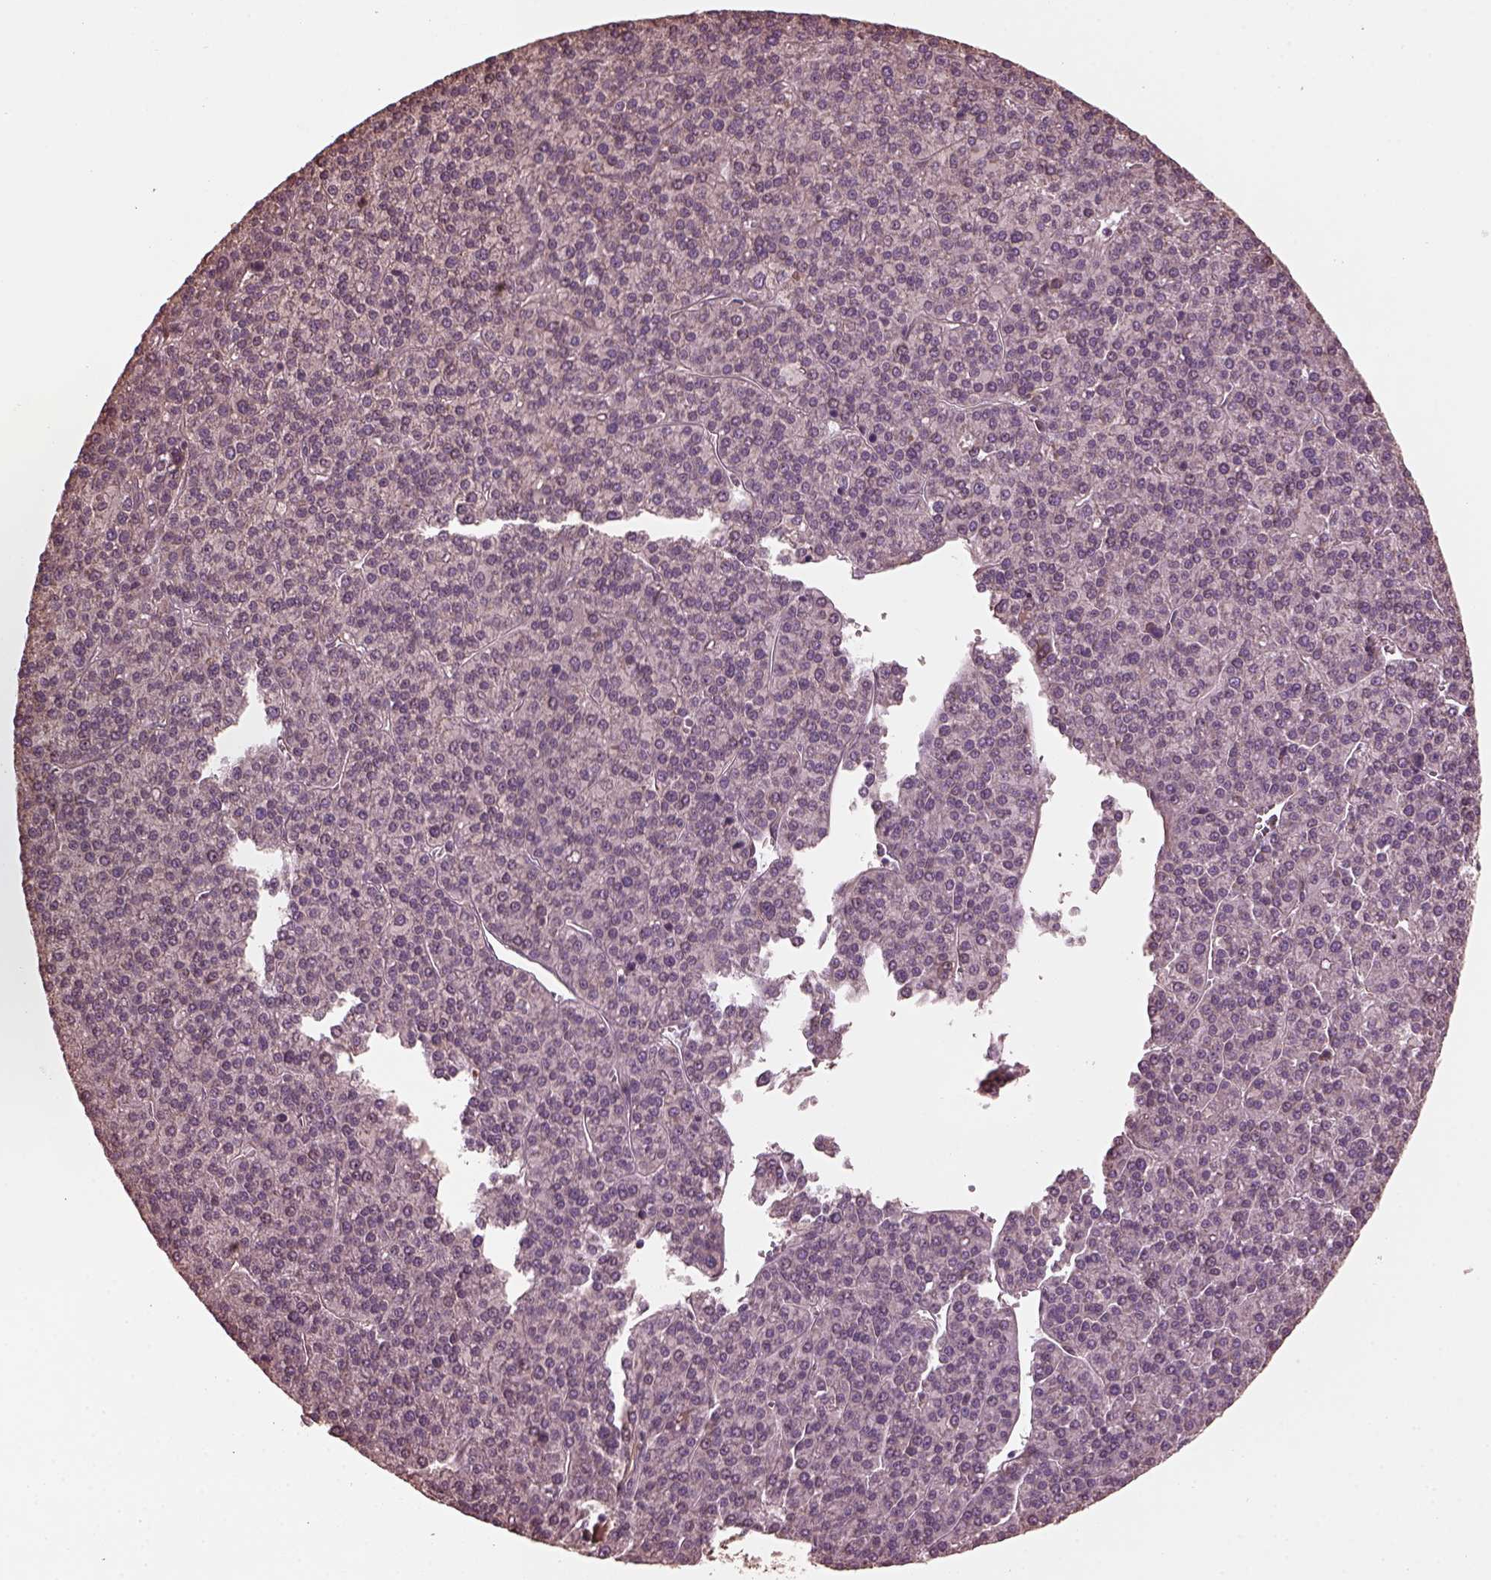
{"staining": {"intensity": "negative", "quantity": "none", "location": "none"}, "tissue": "liver cancer", "cell_type": "Tumor cells", "image_type": "cancer", "snomed": [{"axis": "morphology", "description": "Carcinoma, Hepatocellular, NOS"}, {"axis": "topography", "description": "Liver"}], "caption": "Liver cancer (hepatocellular carcinoma) was stained to show a protein in brown. There is no significant staining in tumor cells. (Stains: DAB (3,3'-diaminobenzidine) immunohistochemistry (IHC) with hematoxylin counter stain, Microscopy: brightfield microscopy at high magnification).", "gene": "GTPBP1", "patient": {"sex": "female", "age": 58}}